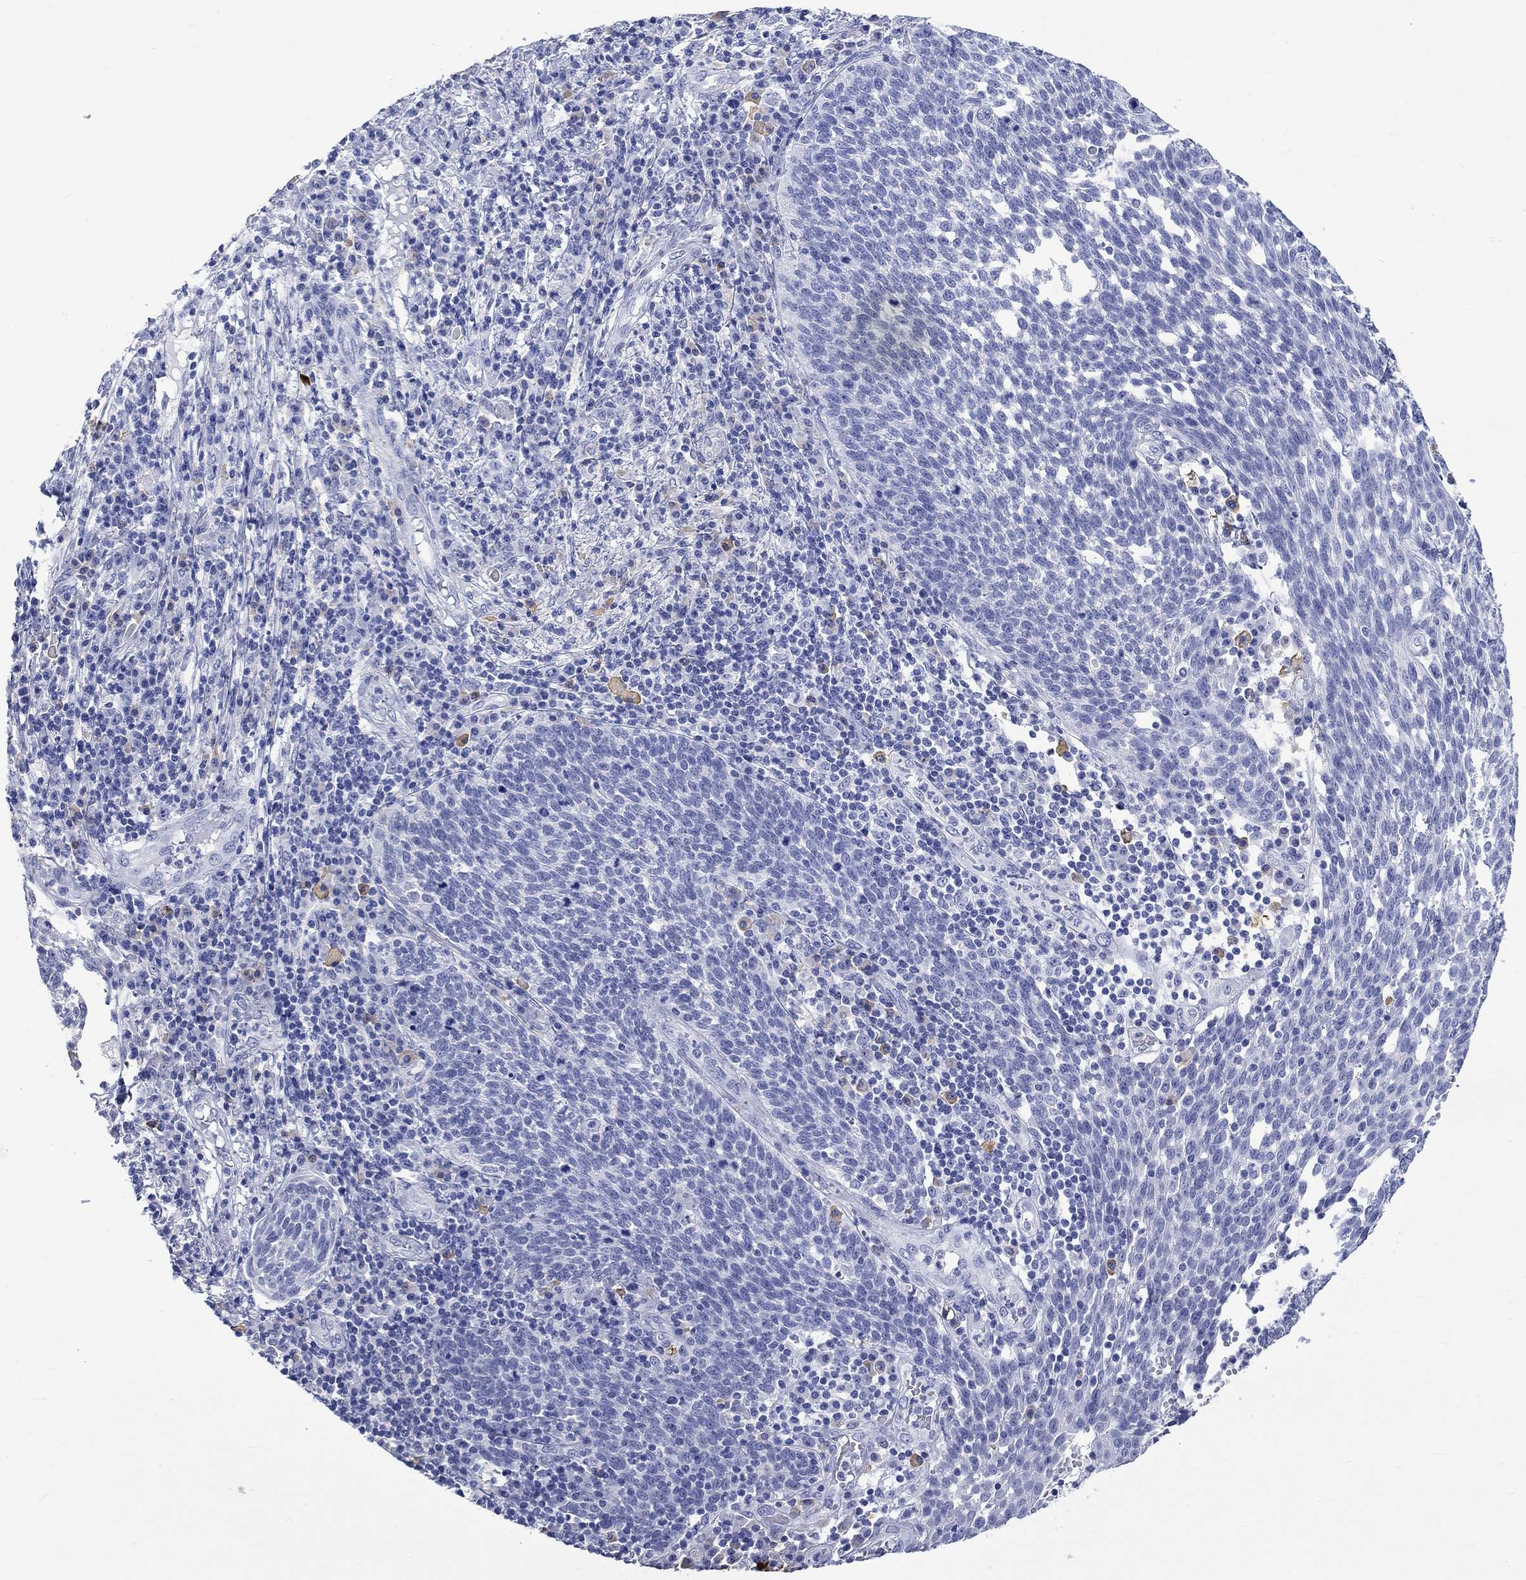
{"staining": {"intensity": "negative", "quantity": "none", "location": "none"}, "tissue": "cervical cancer", "cell_type": "Tumor cells", "image_type": "cancer", "snomed": [{"axis": "morphology", "description": "Squamous cell carcinoma, NOS"}, {"axis": "topography", "description": "Cervix"}], "caption": "DAB (3,3'-diaminobenzidine) immunohistochemical staining of cervical squamous cell carcinoma exhibits no significant staining in tumor cells.", "gene": "MSI1", "patient": {"sex": "female", "age": 34}}